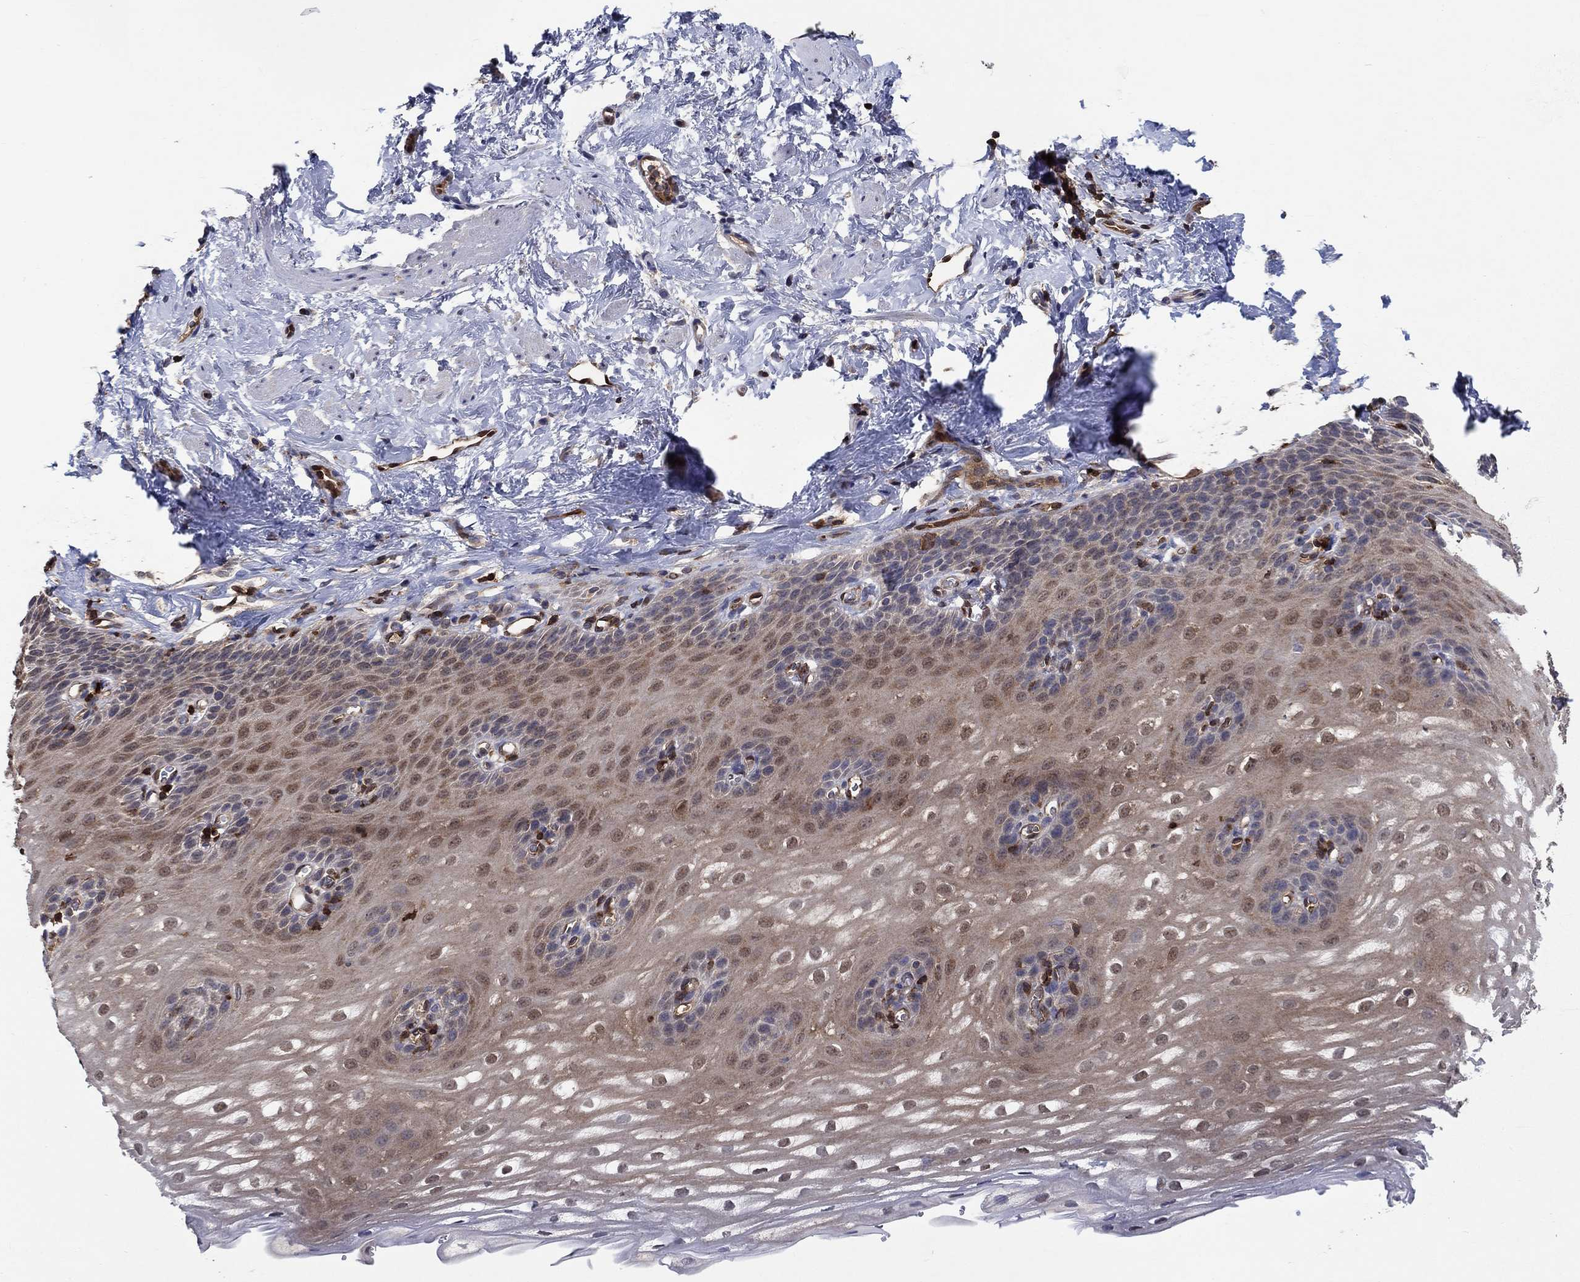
{"staining": {"intensity": "moderate", "quantity": "25%-75%", "location": "cytoplasmic/membranous"}, "tissue": "esophagus", "cell_type": "Squamous epithelial cells", "image_type": "normal", "snomed": [{"axis": "morphology", "description": "Normal tissue, NOS"}, {"axis": "topography", "description": "Esophagus"}], "caption": "Immunohistochemistry staining of unremarkable esophagus, which reveals medium levels of moderate cytoplasmic/membranous staining in approximately 25%-75% of squamous epithelial cells indicating moderate cytoplasmic/membranous protein positivity. The staining was performed using DAB (3,3'-diaminobenzidine) (brown) for protein detection and nuclei were counterstained in hematoxylin (blue).", "gene": "AGFG2", "patient": {"sex": "male", "age": 64}}